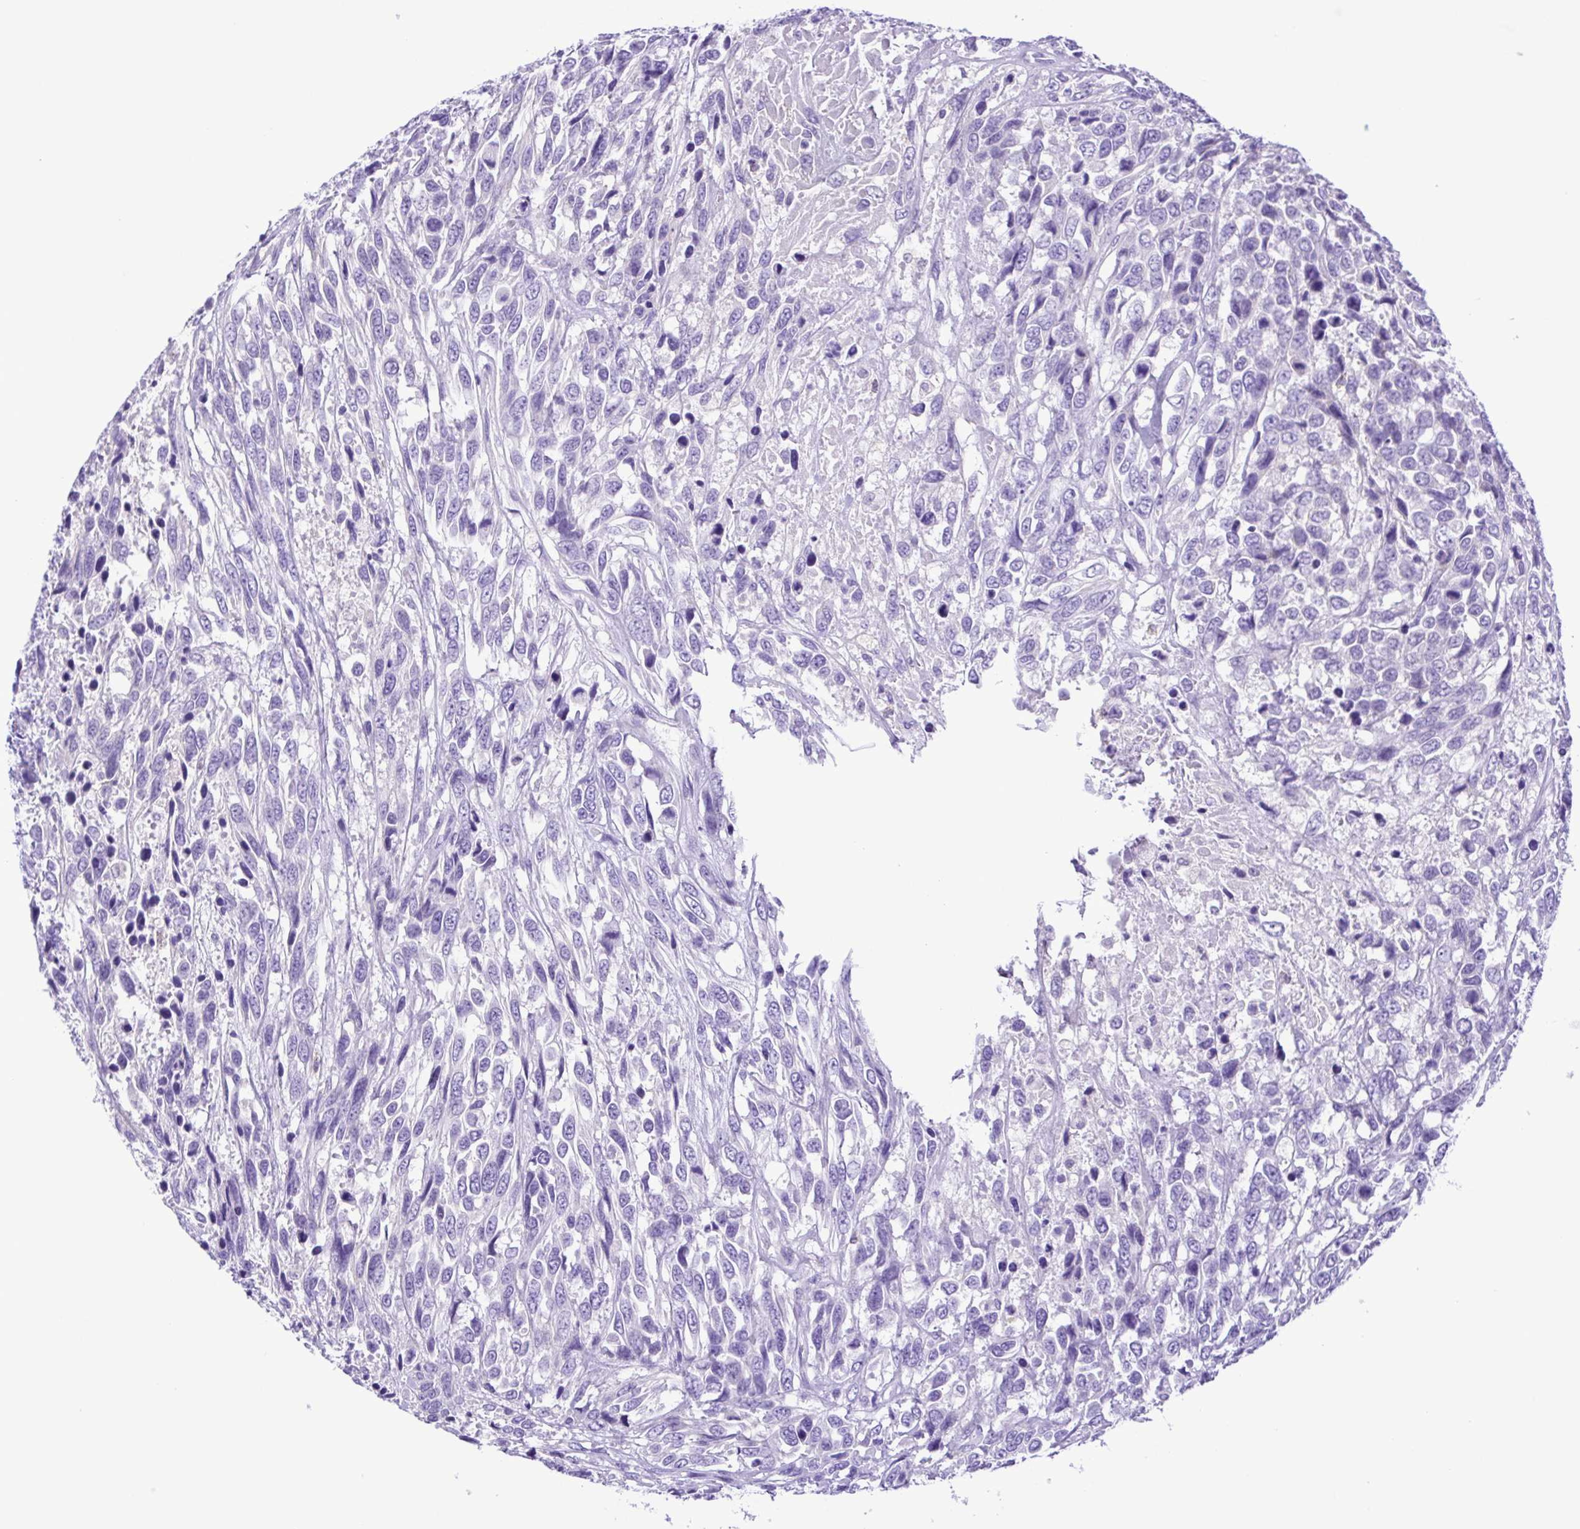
{"staining": {"intensity": "negative", "quantity": "none", "location": "none"}, "tissue": "urothelial cancer", "cell_type": "Tumor cells", "image_type": "cancer", "snomed": [{"axis": "morphology", "description": "Urothelial carcinoma, High grade"}, {"axis": "topography", "description": "Urinary bladder"}], "caption": "Histopathology image shows no significant protein expression in tumor cells of urothelial cancer.", "gene": "SYT1", "patient": {"sex": "female", "age": 70}}